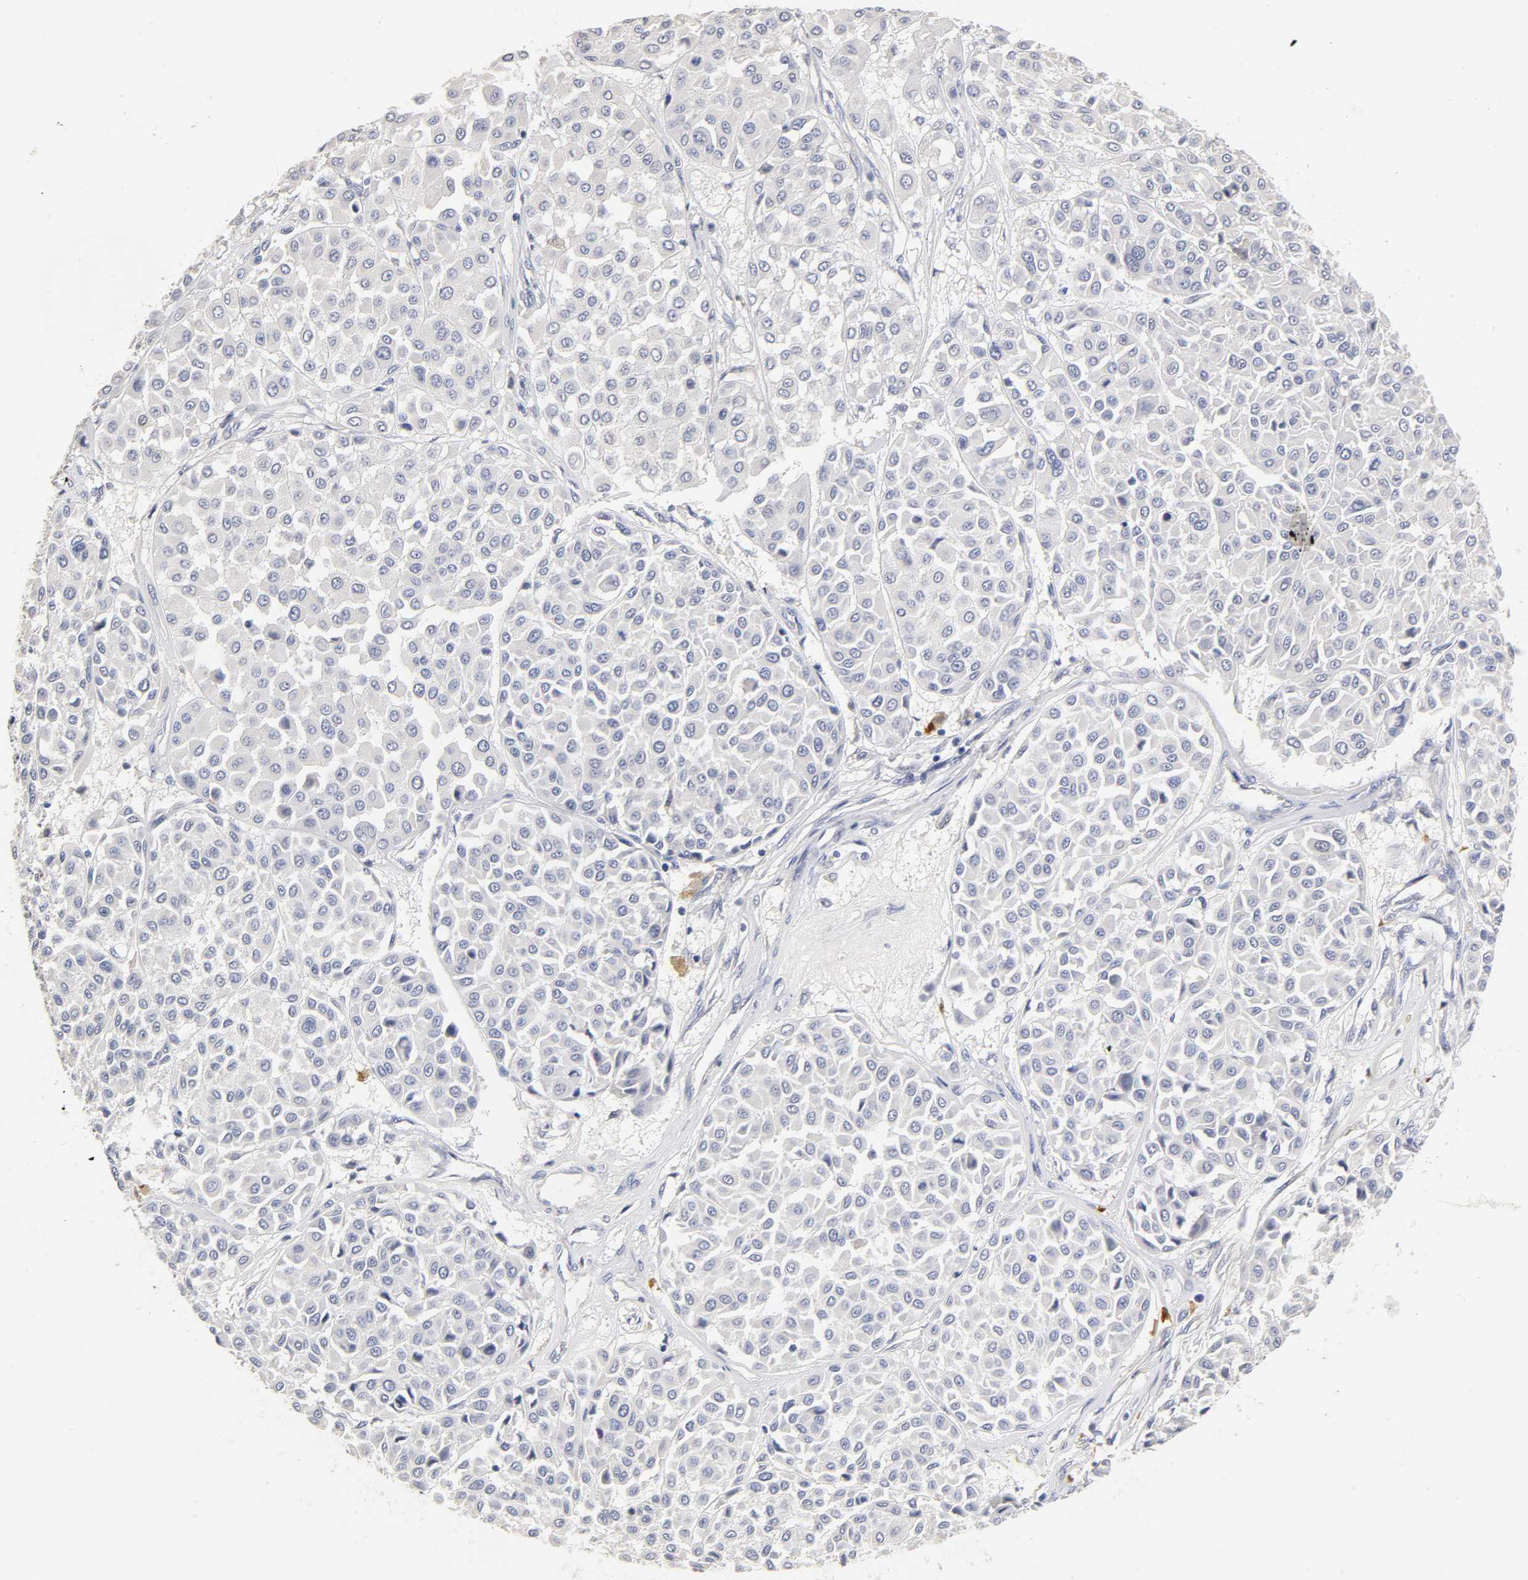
{"staining": {"intensity": "negative", "quantity": "none", "location": "none"}, "tissue": "melanoma", "cell_type": "Tumor cells", "image_type": "cancer", "snomed": [{"axis": "morphology", "description": "Malignant melanoma, Metastatic site"}, {"axis": "topography", "description": "Soft tissue"}], "caption": "Protein analysis of malignant melanoma (metastatic site) exhibits no significant staining in tumor cells.", "gene": "OVOL1", "patient": {"sex": "male", "age": 41}}